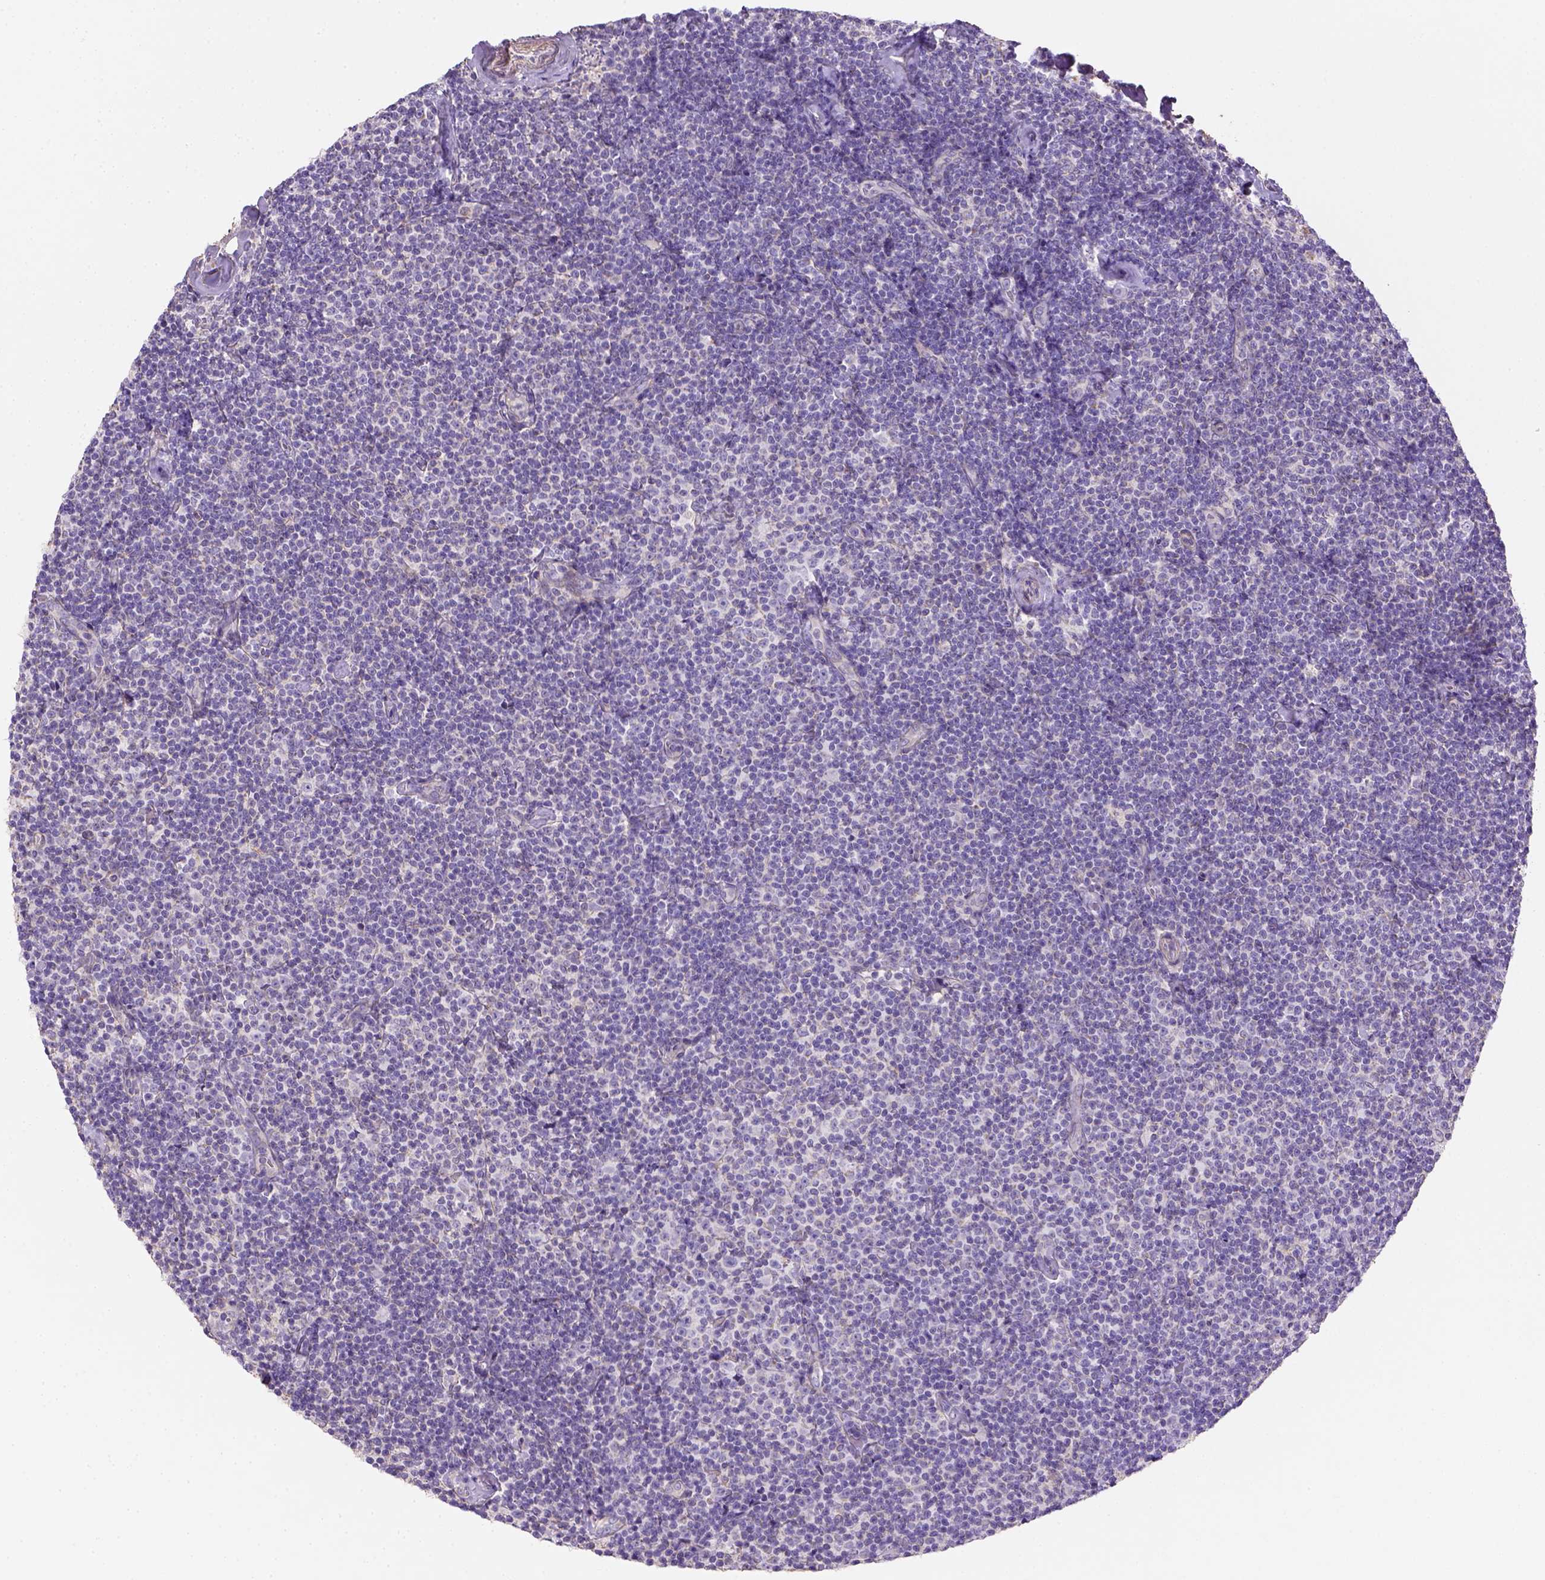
{"staining": {"intensity": "negative", "quantity": "none", "location": "none"}, "tissue": "lymphoma", "cell_type": "Tumor cells", "image_type": "cancer", "snomed": [{"axis": "morphology", "description": "Malignant lymphoma, non-Hodgkin's type, Low grade"}, {"axis": "topography", "description": "Lymph node"}], "caption": "High magnification brightfield microscopy of malignant lymphoma, non-Hodgkin's type (low-grade) stained with DAB (brown) and counterstained with hematoxylin (blue): tumor cells show no significant staining.", "gene": "HTRA1", "patient": {"sex": "male", "age": 81}}